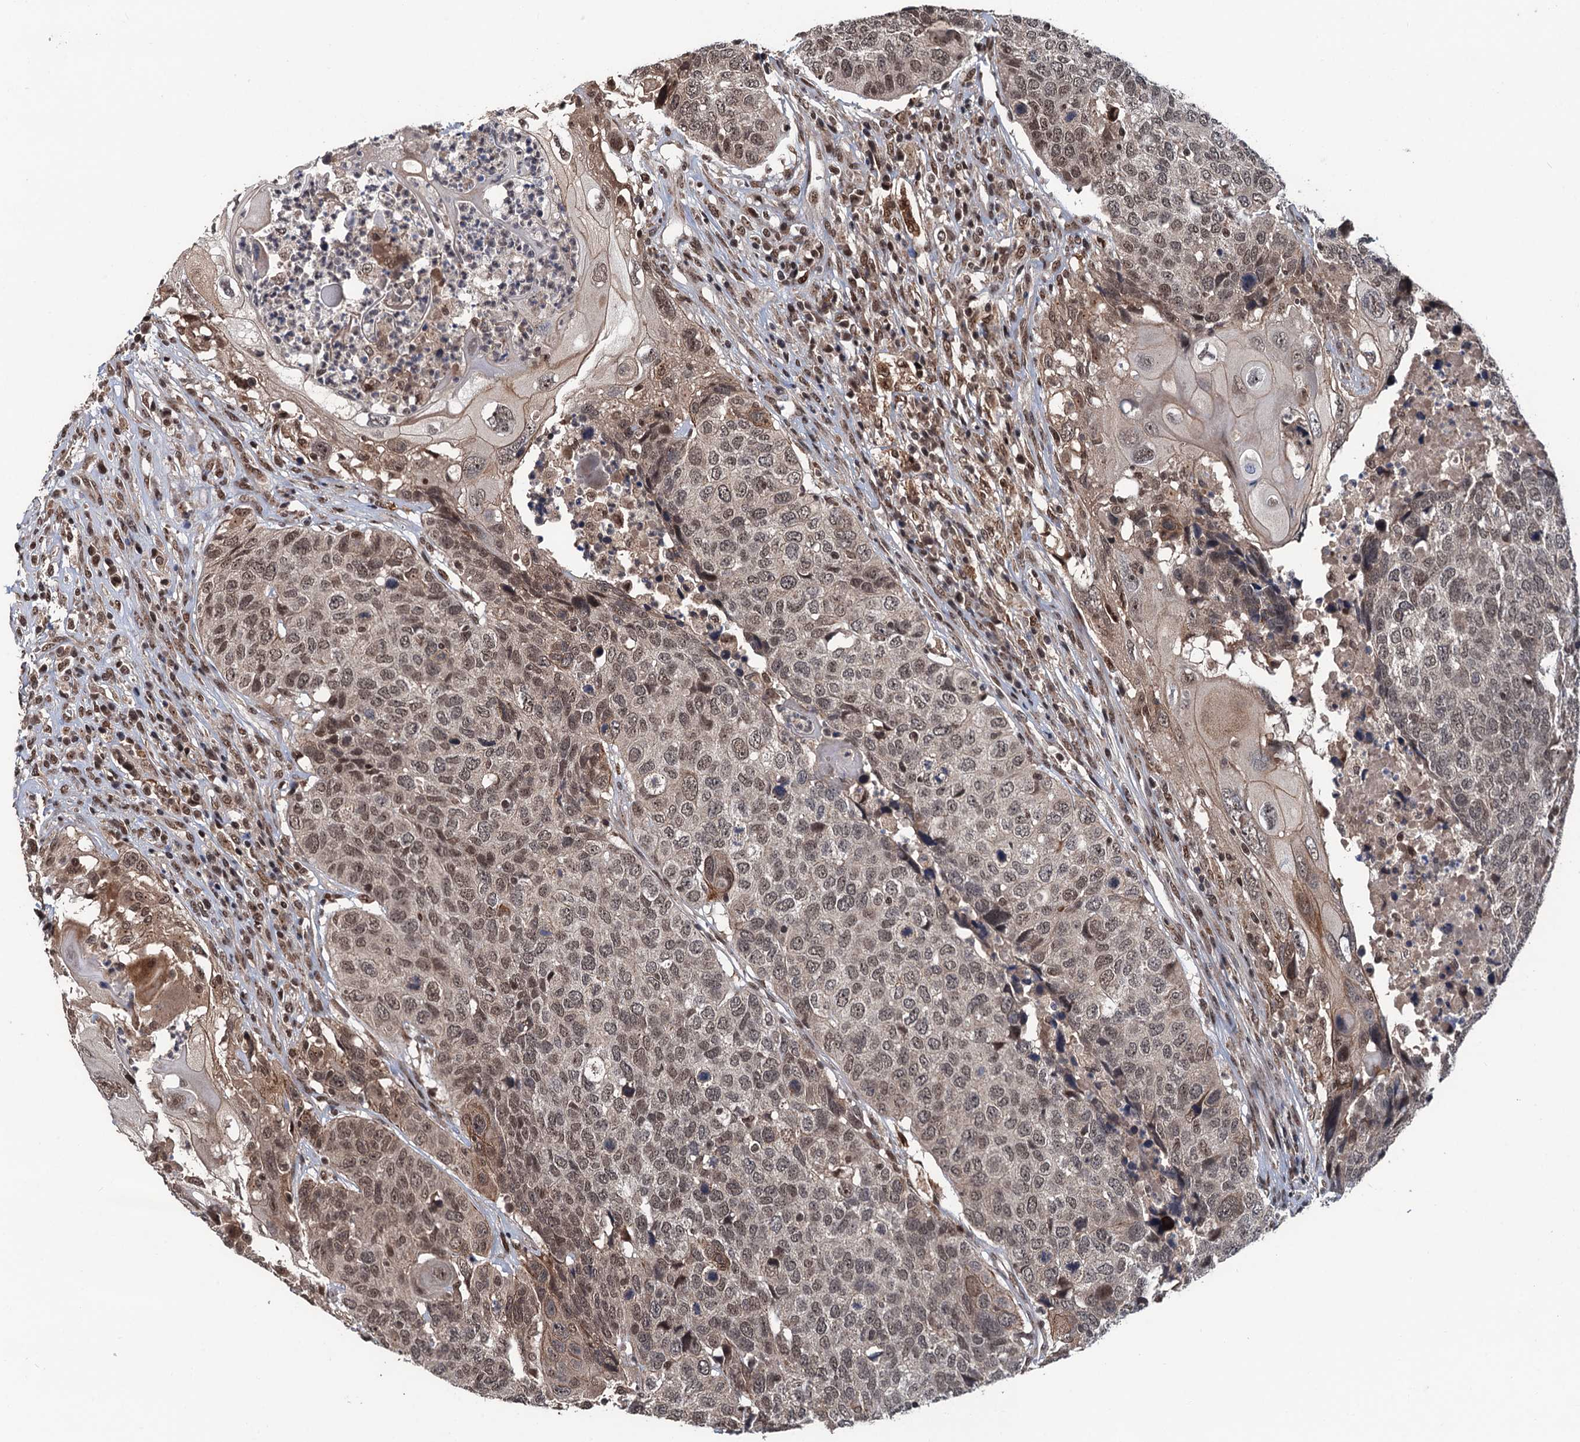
{"staining": {"intensity": "moderate", "quantity": ">75%", "location": "nuclear"}, "tissue": "head and neck cancer", "cell_type": "Tumor cells", "image_type": "cancer", "snomed": [{"axis": "morphology", "description": "Squamous cell carcinoma, NOS"}, {"axis": "topography", "description": "Head-Neck"}], "caption": "Human squamous cell carcinoma (head and neck) stained with a protein marker exhibits moderate staining in tumor cells.", "gene": "RASSF4", "patient": {"sex": "male", "age": 66}}